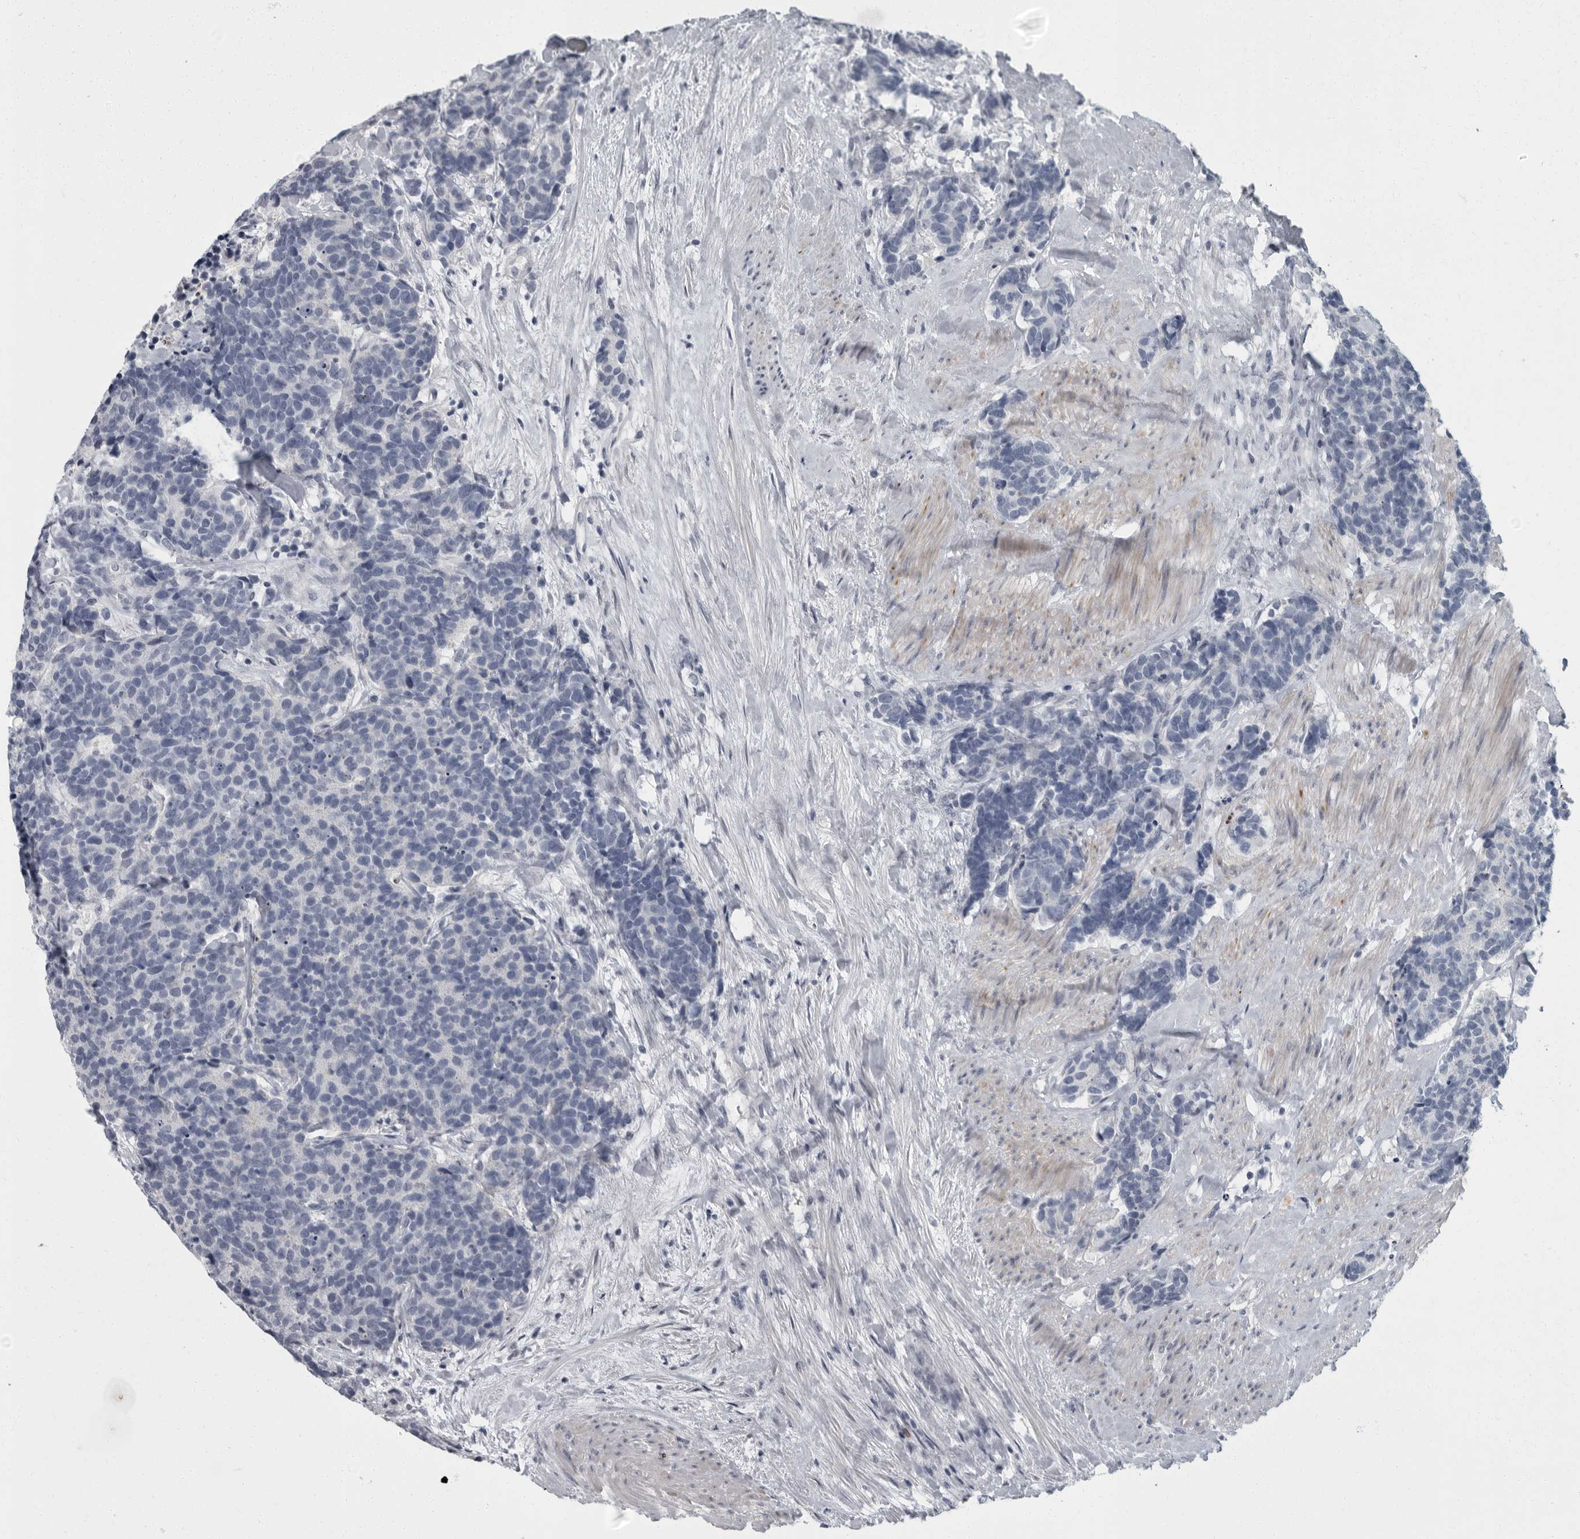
{"staining": {"intensity": "negative", "quantity": "none", "location": "none"}, "tissue": "carcinoid", "cell_type": "Tumor cells", "image_type": "cancer", "snomed": [{"axis": "morphology", "description": "Carcinoma, NOS"}, {"axis": "morphology", "description": "Carcinoid, malignant, NOS"}, {"axis": "topography", "description": "Urinary bladder"}], "caption": "This is an IHC micrograph of carcinoid. There is no positivity in tumor cells.", "gene": "SLC25A39", "patient": {"sex": "male", "age": 57}}